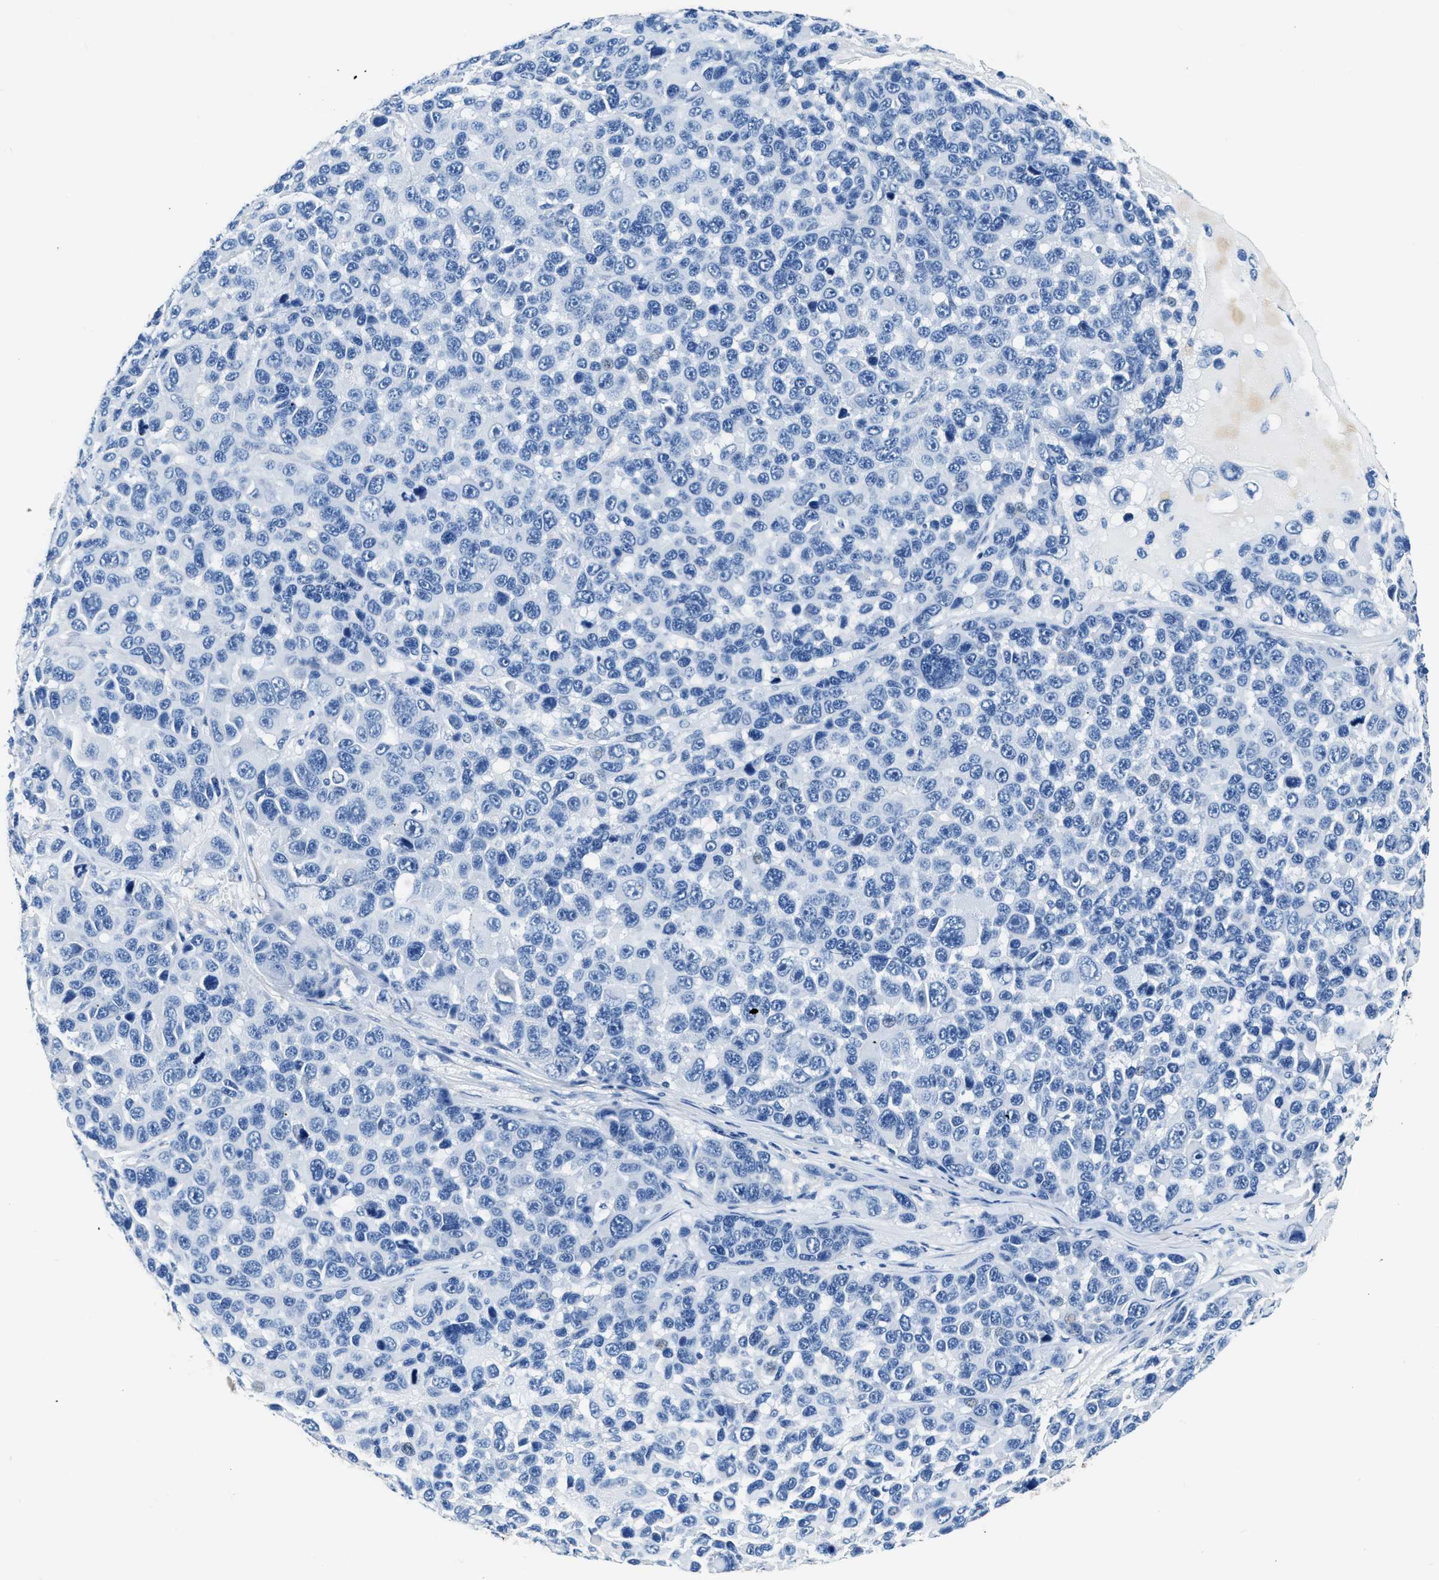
{"staining": {"intensity": "negative", "quantity": "none", "location": "none"}, "tissue": "melanoma", "cell_type": "Tumor cells", "image_type": "cancer", "snomed": [{"axis": "morphology", "description": "Malignant melanoma, NOS"}, {"axis": "topography", "description": "Skin"}], "caption": "Tumor cells show no significant protein staining in melanoma.", "gene": "ZDHHC13", "patient": {"sex": "male", "age": 53}}